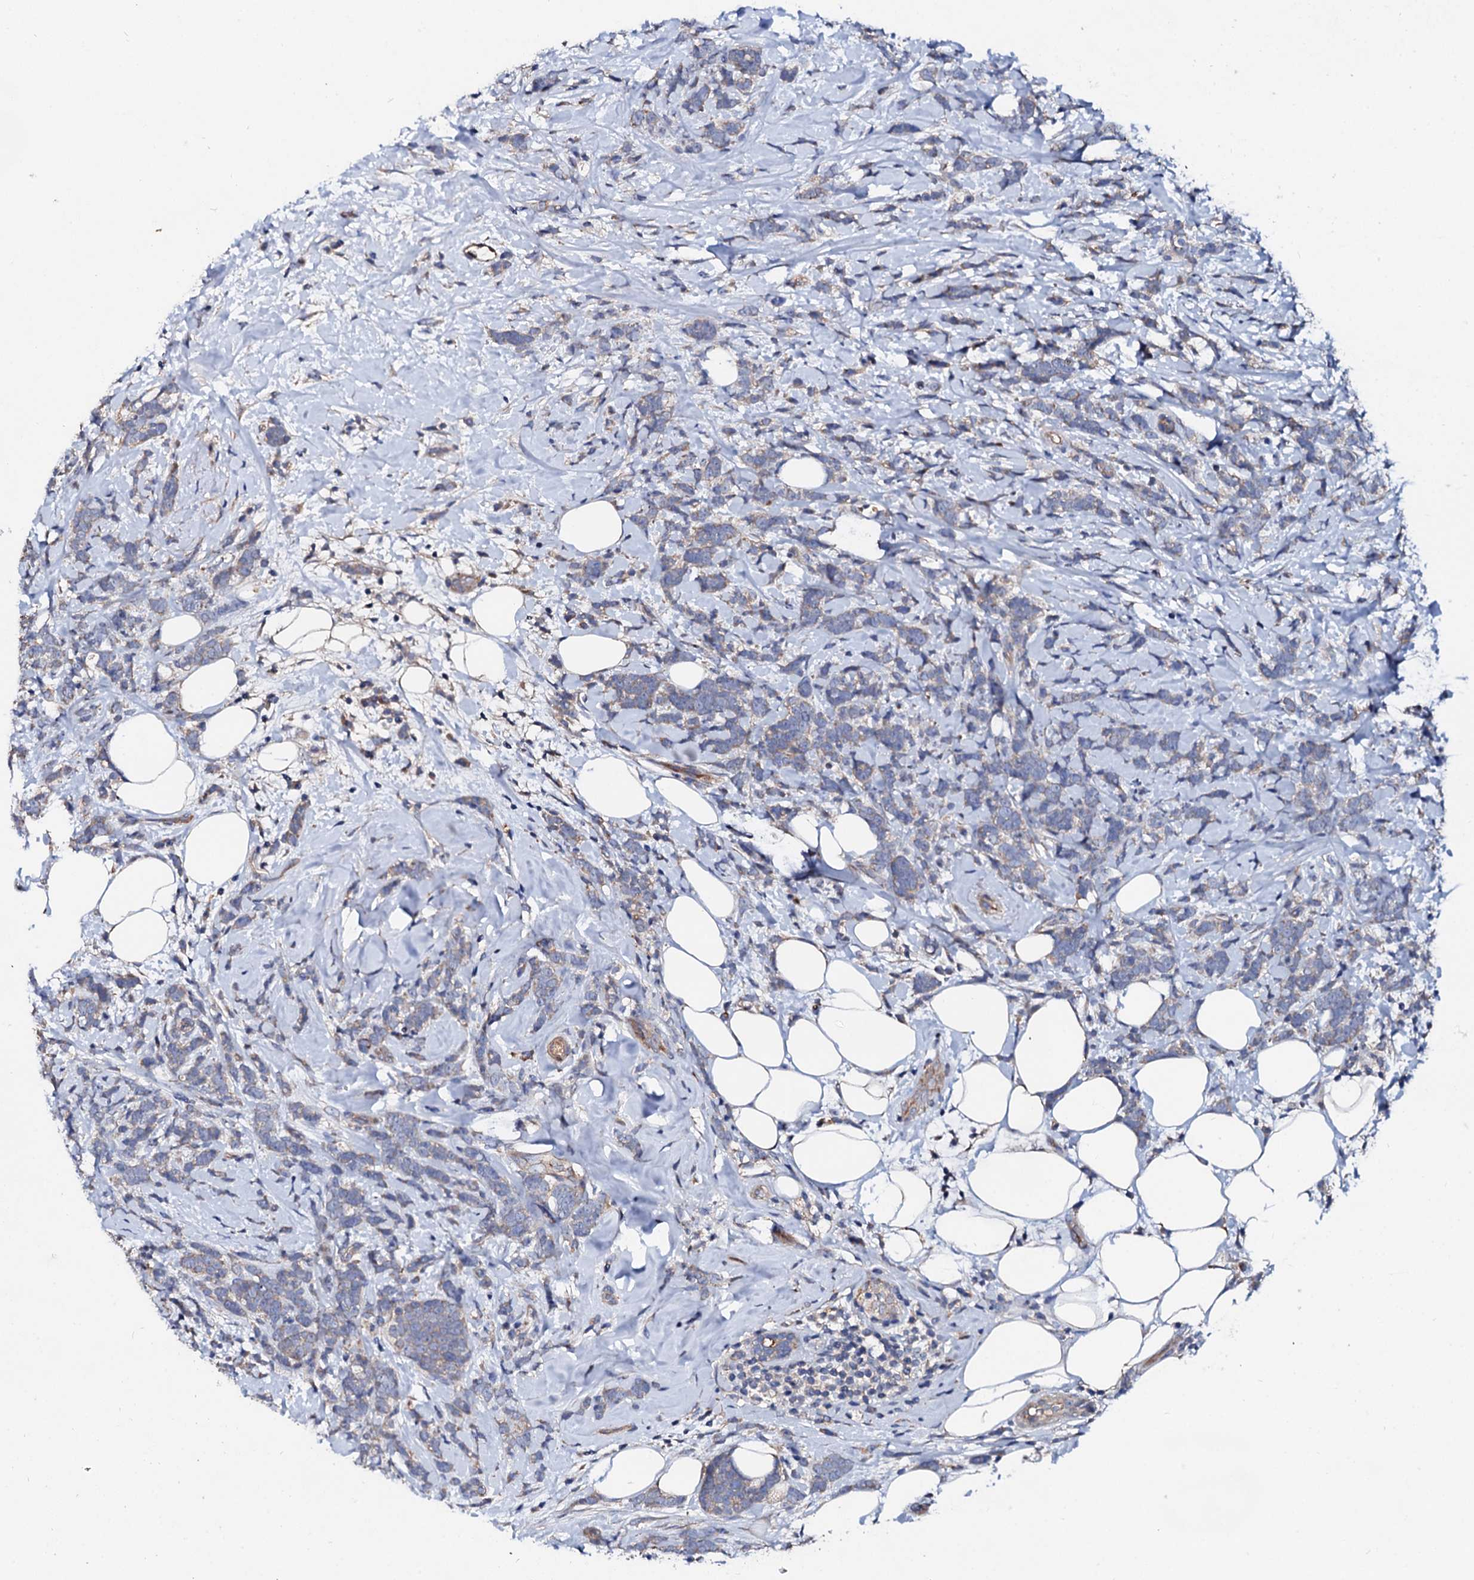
{"staining": {"intensity": "weak", "quantity": "25%-75%", "location": "cytoplasmic/membranous"}, "tissue": "breast cancer", "cell_type": "Tumor cells", "image_type": "cancer", "snomed": [{"axis": "morphology", "description": "Lobular carcinoma"}, {"axis": "topography", "description": "Breast"}], "caption": "Approximately 25%-75% of tumor cells in human breast lobular carcinoma show weak cytoplasmic/membranous protein staining as visualized by brown immunohistochemical staining.", "gene": "FIBIN", "patient": {"sex": "female", "age": 58}}